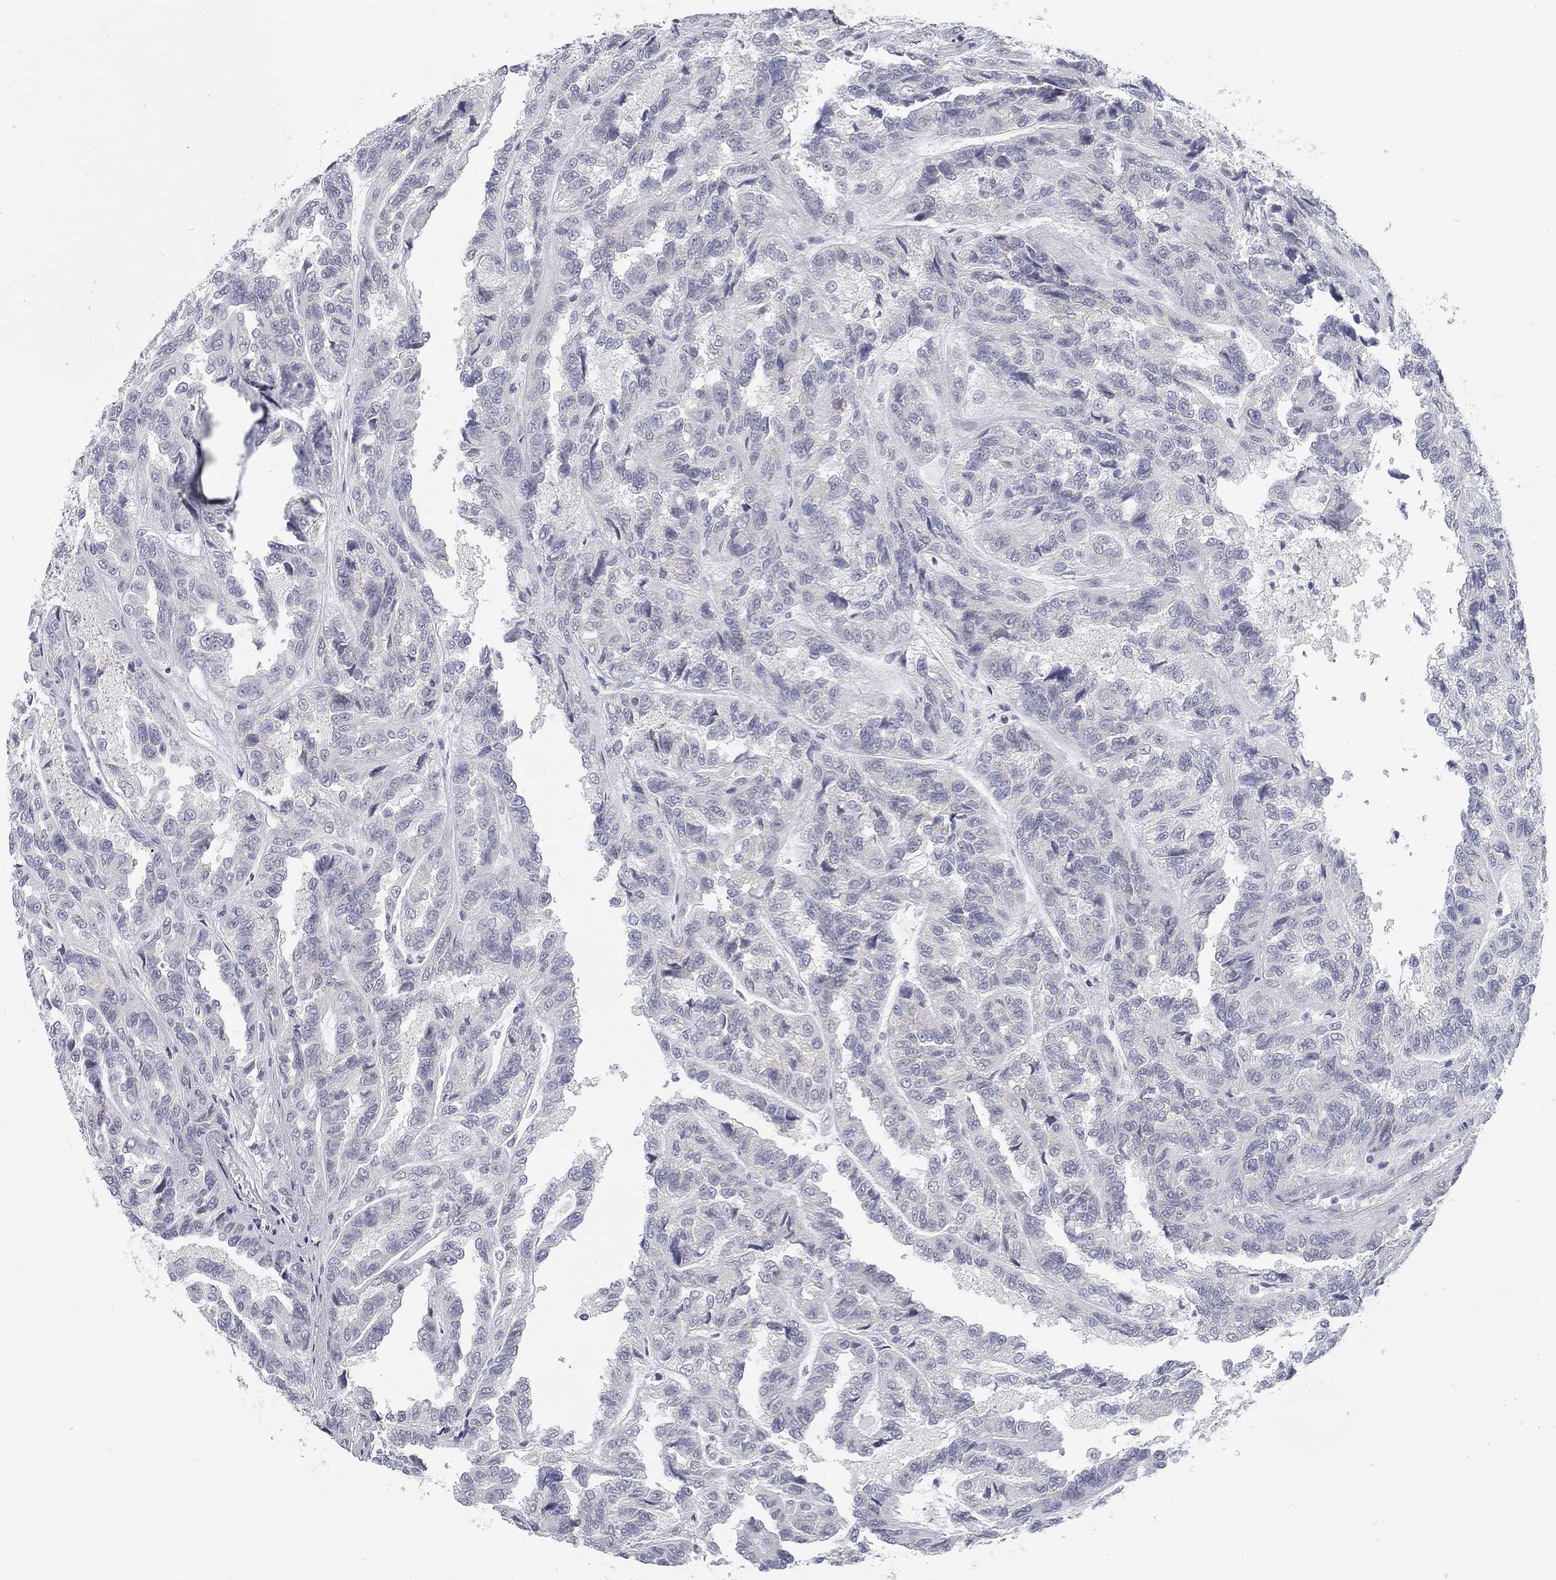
{"staining": {"intensity": "negative", "quantity": "none", "location": "none"}, "tissue": "renal cancer", "cell_type": "Tumor cells", "image_type": "cancer", "snomed": [{"axis": "morphology", "description": "Adenocarcinoma, NOS"}, {"axis": "topography", "description": "Kidney"}], "caption": "Photomicrograph shows no significant protein positivity in tumor cells of renal cancer (adenocarcinoma). (DAB immunohistochemistry visualized using brightfield microscopy, high magnification).", "gene": "ATP1A3", "patient": {"sex": "male", "age": 79}}